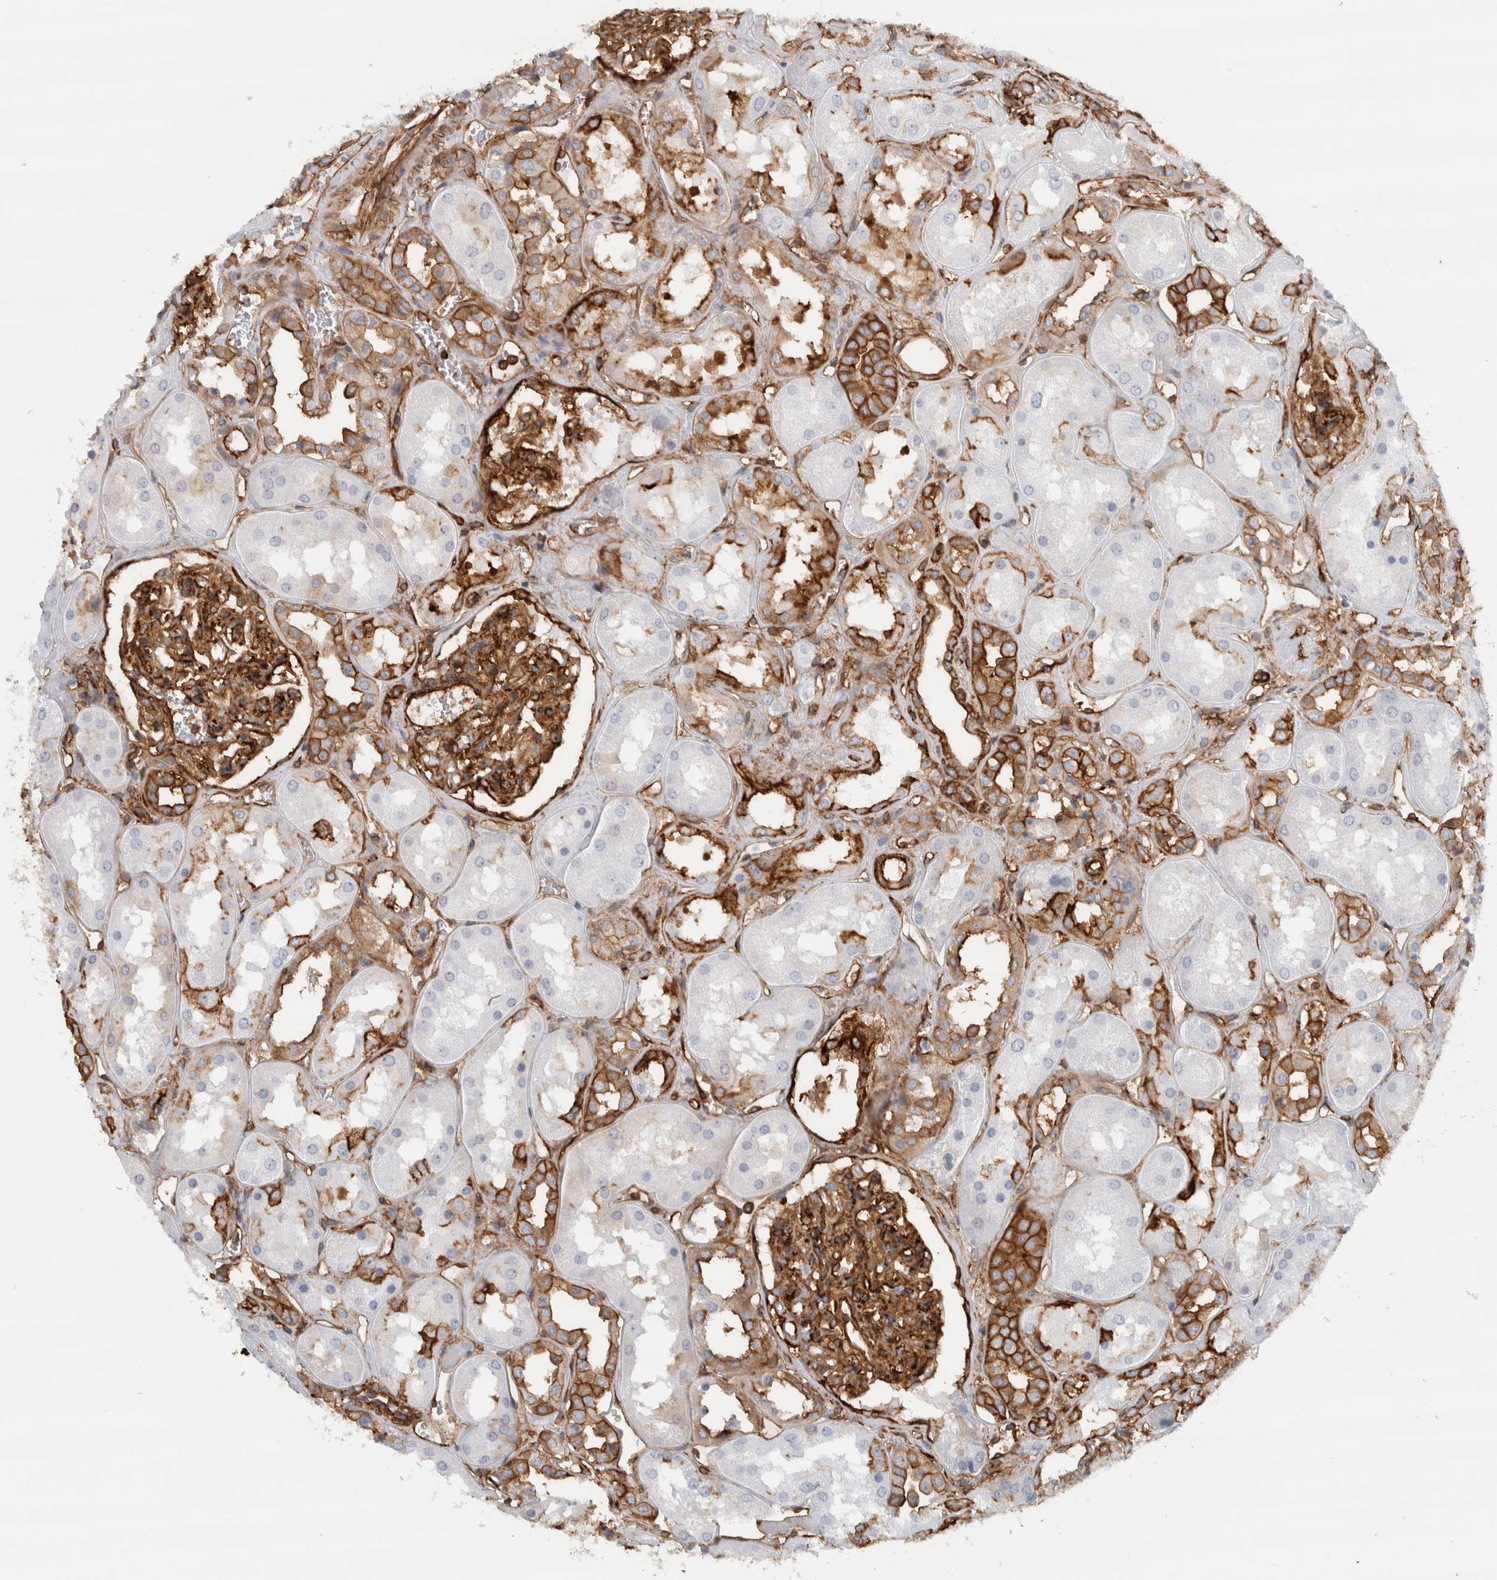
{"staining": {"intensity": "strong", "quantity": ">75%", "location": "cytoplasmic/membranous"}, "tissue": "kidney", "cell_type": "Cells in glomeruli", "image_type": "normal", "snomed": [{"axis": "morphology", "description": "Normal tissue, NOS"}, {"axis": "topography", "description": "Kidney"}], "caption": "Kidney stained with a protein marker exhibits strong staining in cells in glomeruli.", "gene": "AHNAK", "patient": {"sex": "male", "age": 70}}